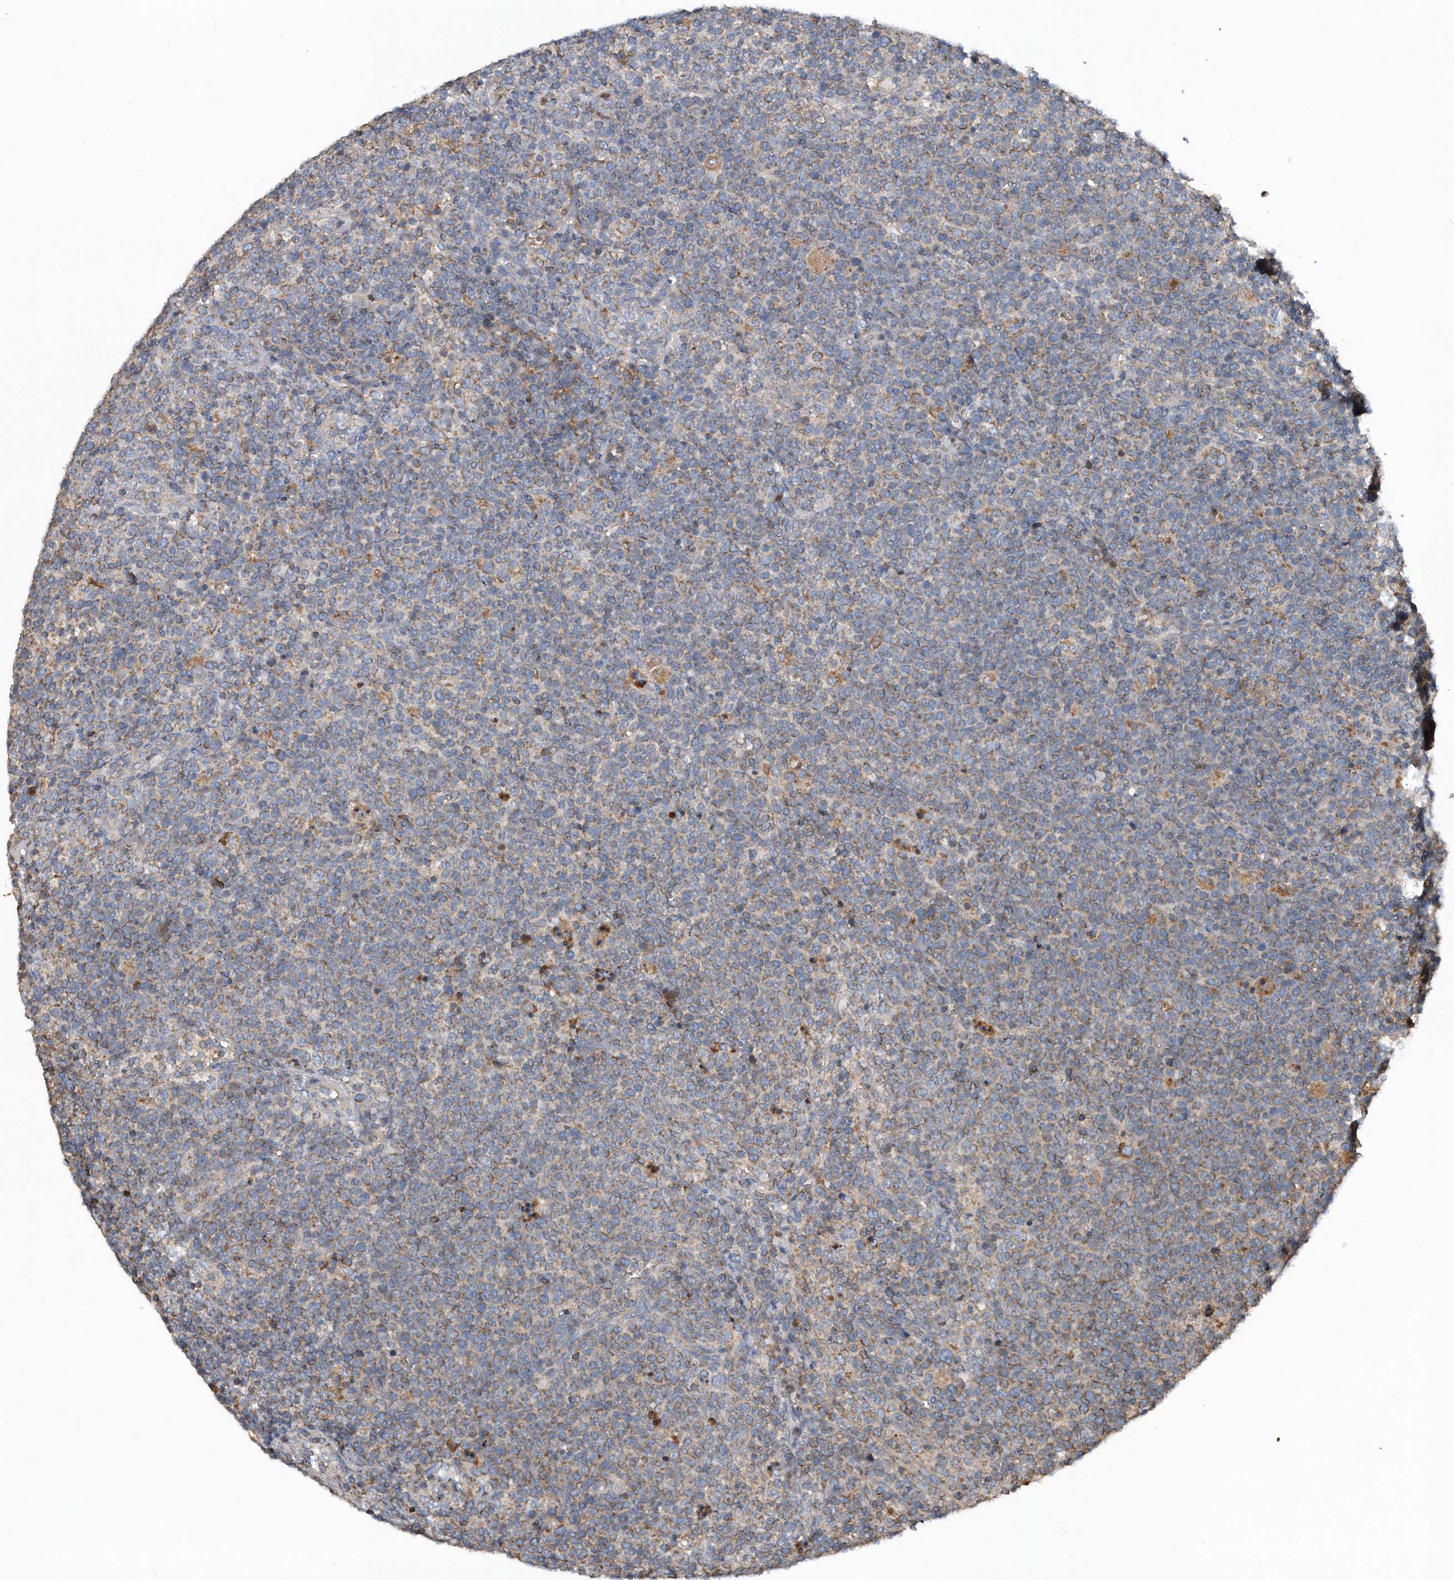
{"staining": {"intensity": "weak", "quantity": "25%-75%", "location": "cytoplasmic/membranous"}, "tissue": "lymphoma", "cell_type": "Tumor cells", "image_type": "cancer", "snomed": [{"axis": "morphology", "description": "Malignant lymphoma, non-Hodgkin's type, High grade"}, {"axis": "topography", "description": "Lymph node"}], "caption": "Weak cytoplasmic/membranous protein positivity is appreciated in about 25%-75% of tumor cells in malignant lymphoma, non-Hodgkin's type (high-grade).", "gene": "SDHA", "patient": {"sex": "male", "age": 61}}